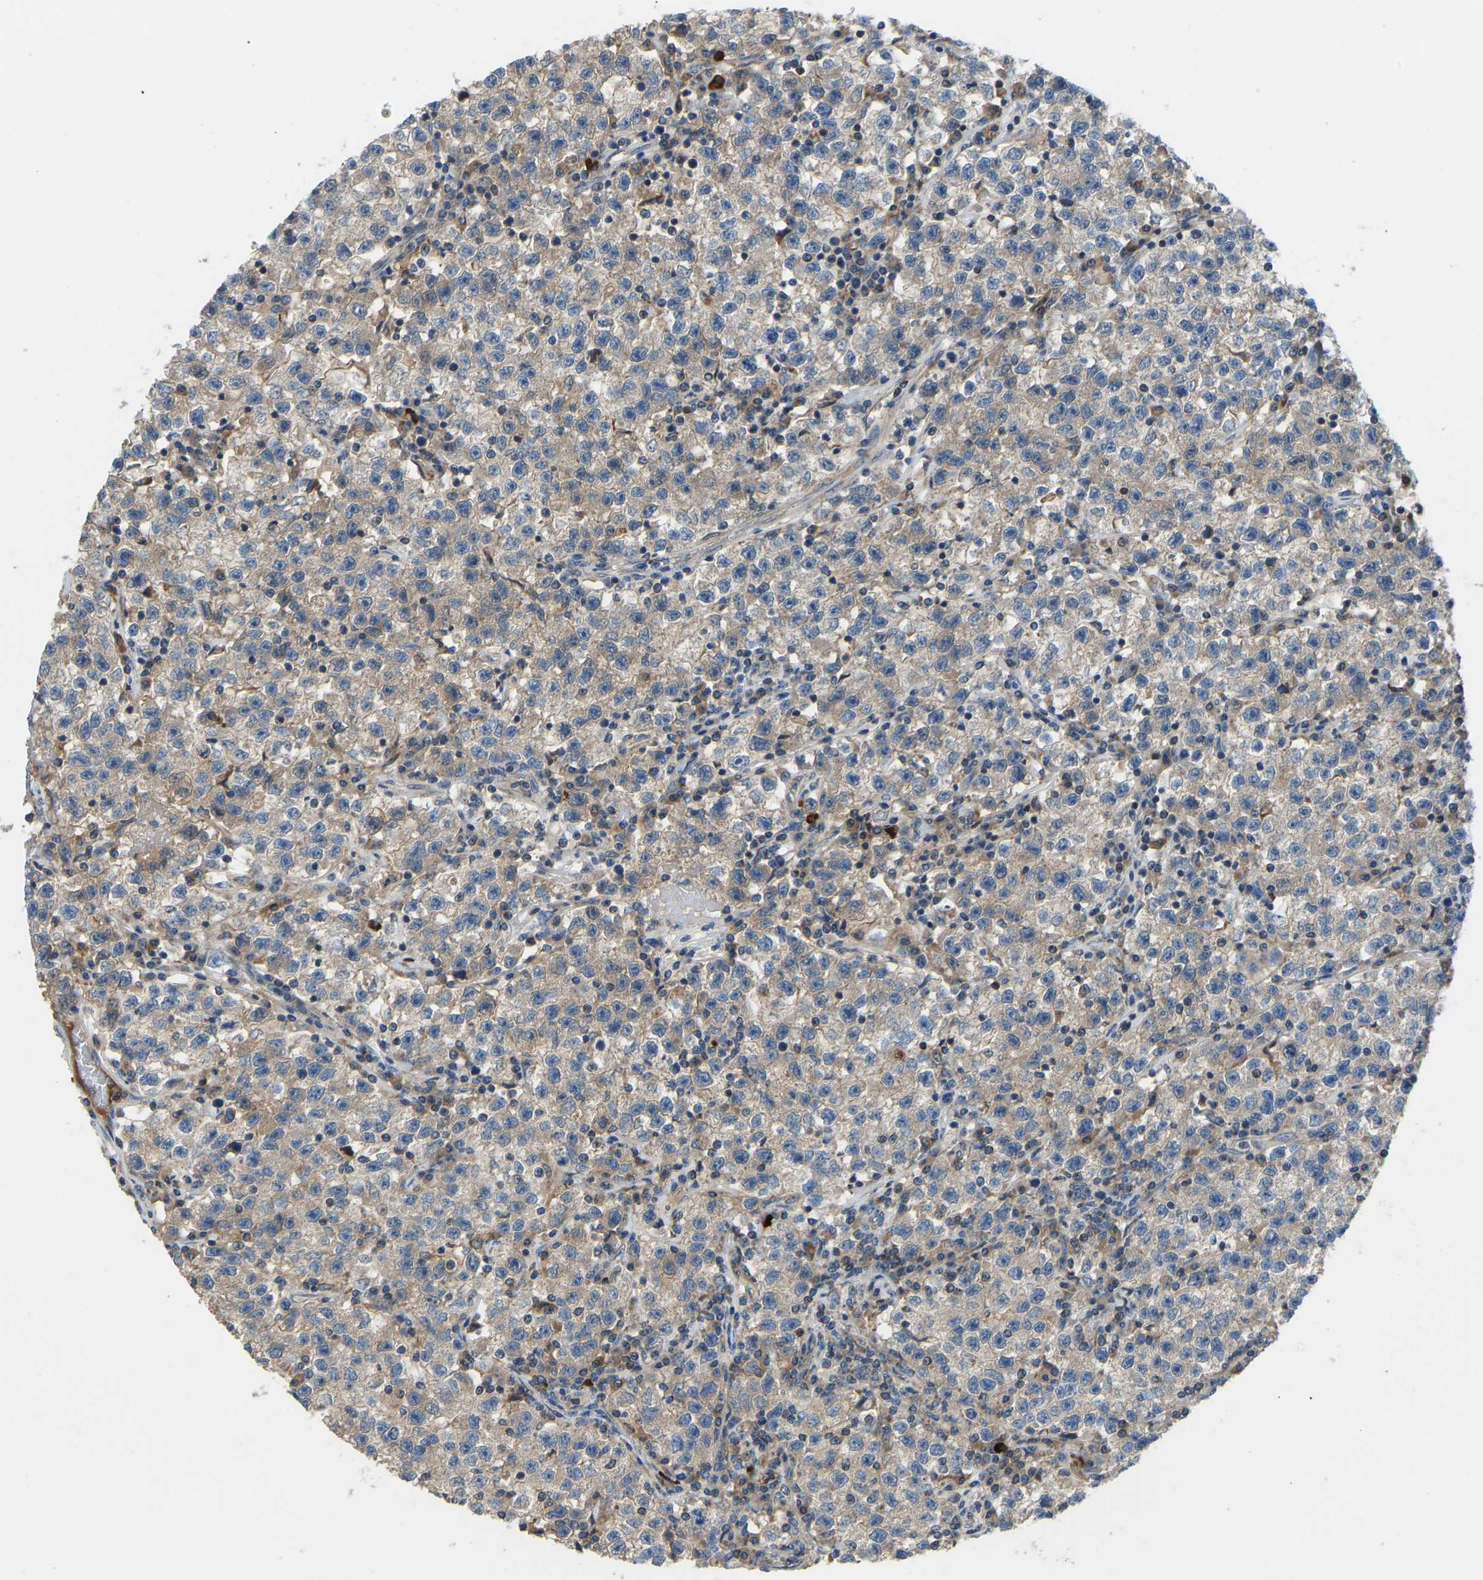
{"staining": {"intensity": "weak", "quantity": ">75%", "location": "cytoplasmic/membranous"}, "tissue": "testis cancer", "cell_type": "Tumor cells", "image_type": "cancer", "snomed": [{"axis": "morphology", "description": "Seminoma, NOS"}, {"axis": "topography", "description": "Testis"}], "caption": "High-power microscopy captured an immunohistochemistry (IHC) histopathology image of testis cancer, revealing weak cytoplasmic/membranous staining in about >75% of tumor cells. Using DAB (3,3'-diaminobenzidine) (brown) and hematoxylin (blue) stains, captured at high magnification using brightfield microscopy.", "gene": "RBP1", "patient": {"sex": "male", "age": 22}}